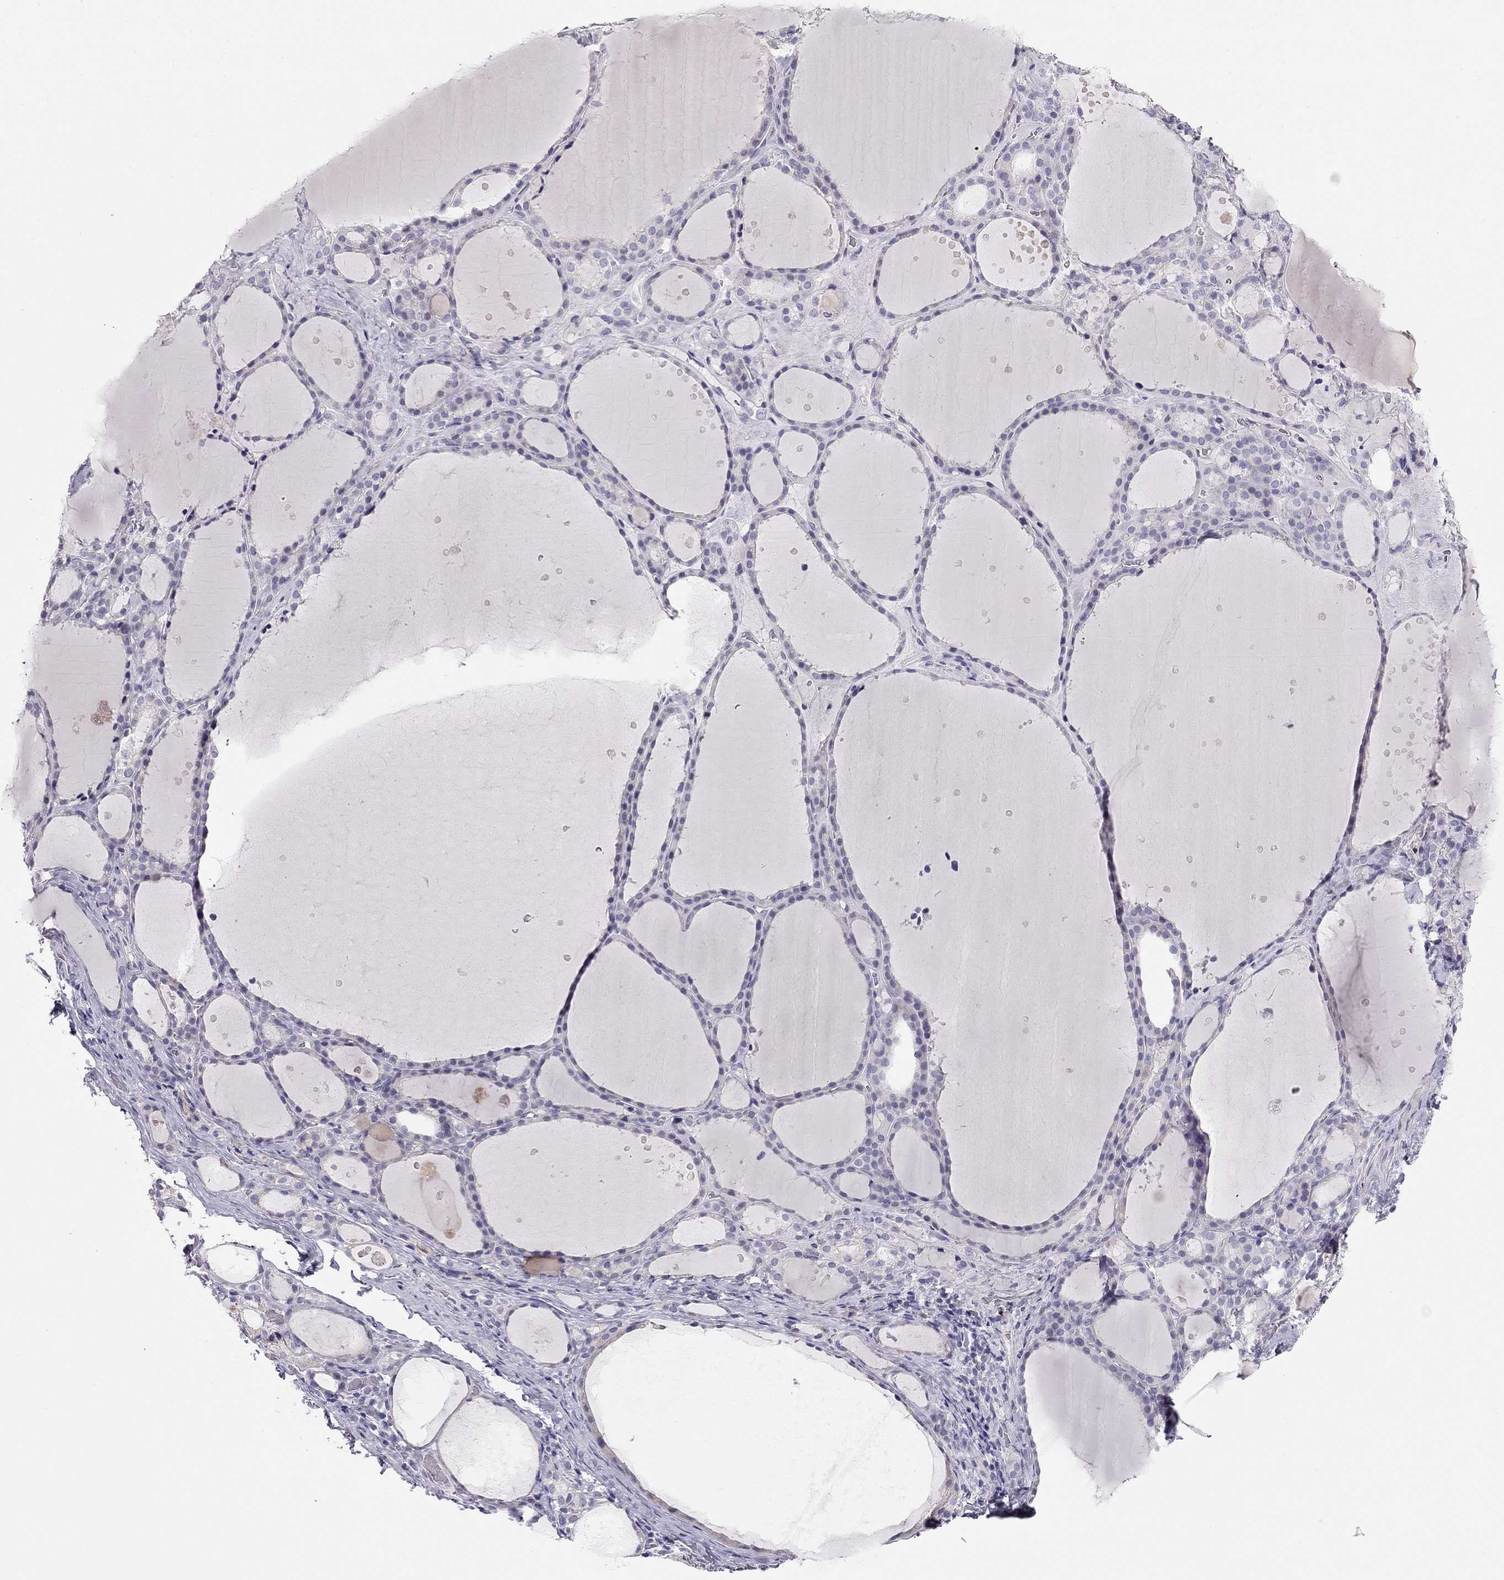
{"staining": {"intensity": "negative", "quantity": "none", "location": "none"}, "tissue": "thyroid gland", "cell_type": "Glandular cells", "image_type": "normal", "snomed": [{"axis": "morphology", "description": "Normal tissue, NOS"}, {"axis": "topography", "description": "Thyroid gland"}], "caption": "Histopathology image shows no protein expression in glandular cells of normal thyroid gland.", "gene": "KCNV2", "patient": {"sex": "male", "age": 68}}